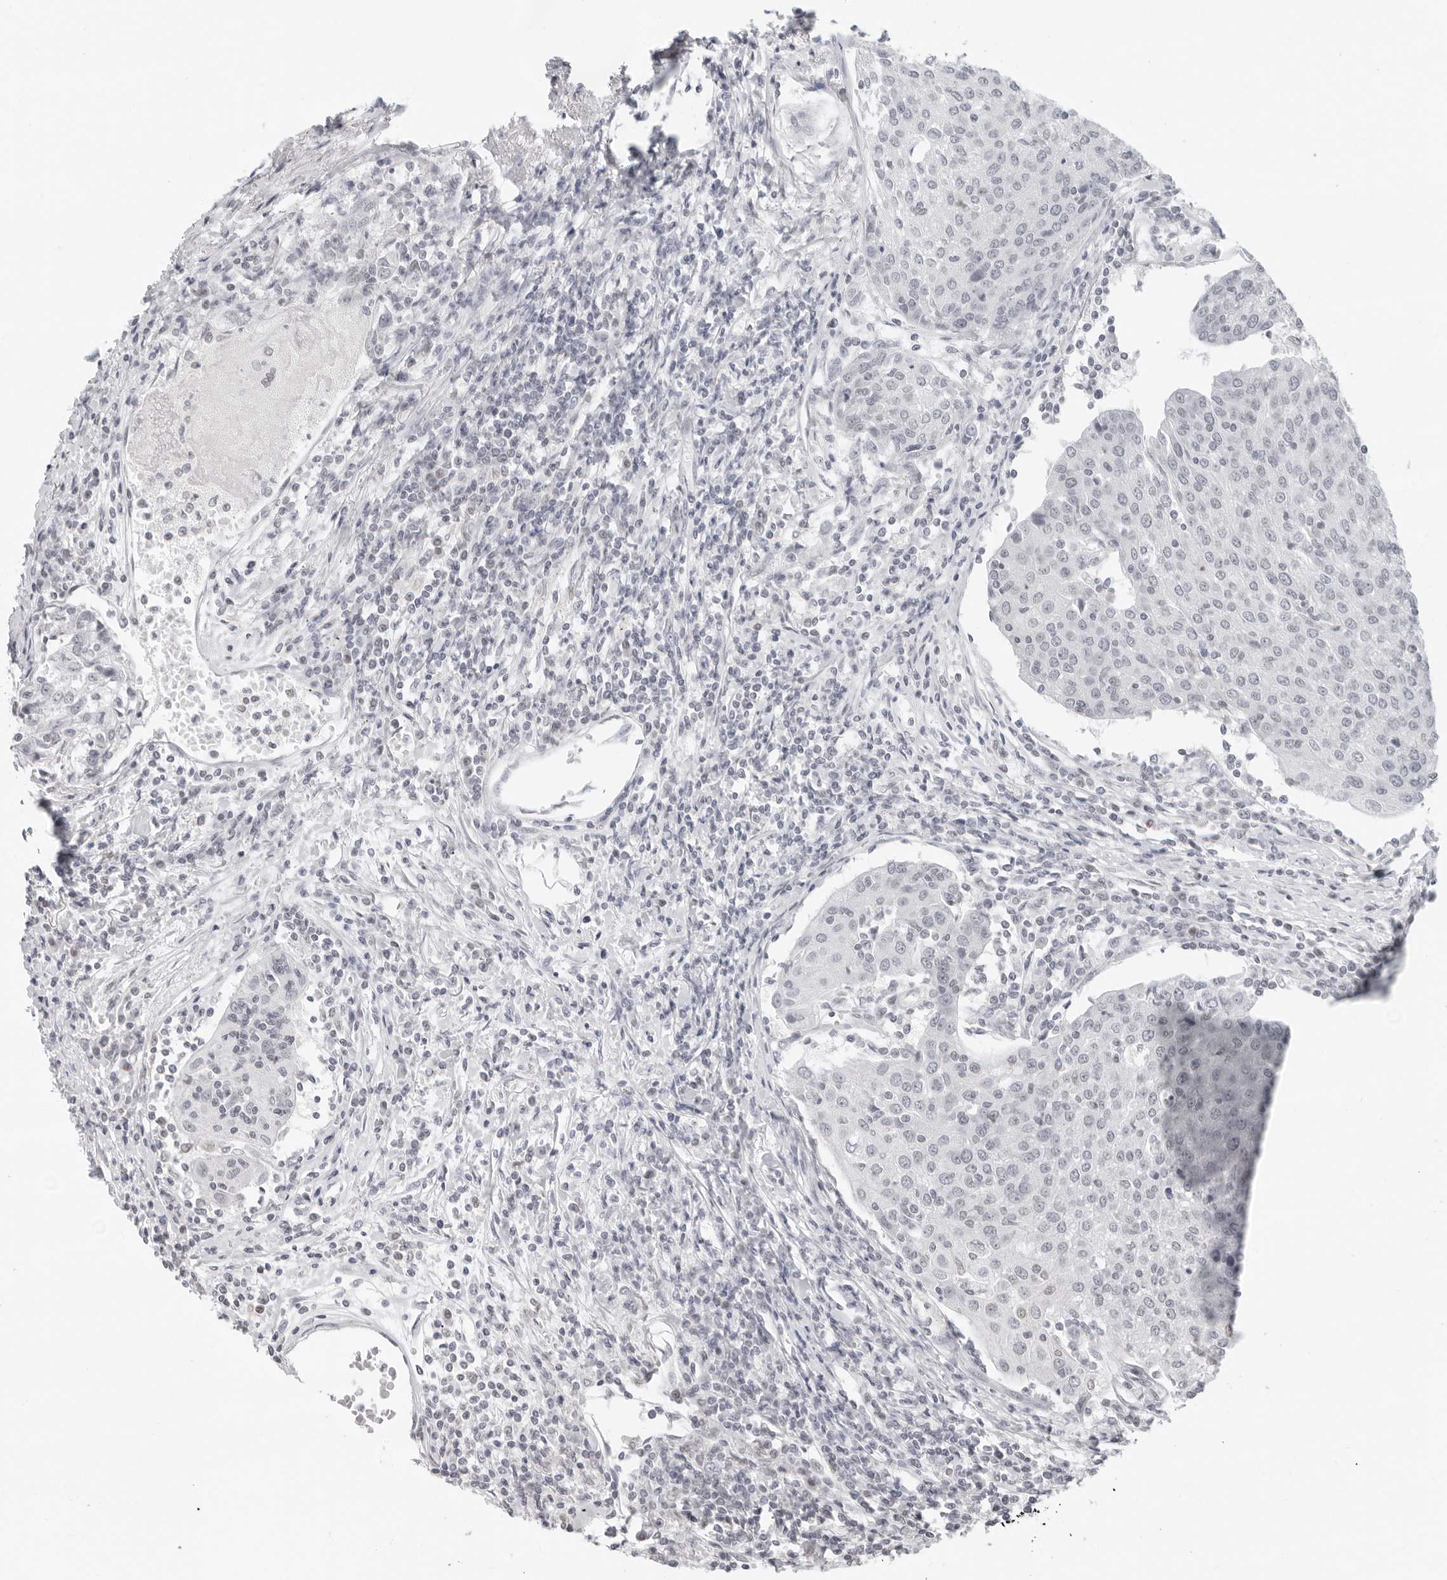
{"staining": {"intensity": "negative", "quantity": "none", "location": "none"}, "tissue": "urothelial cancer", "cell_type": "Tumor cells", "image_type": "cancer", "snomed": [{"axis": "morphology", "description": "Urothelial carcinoma, High grade"}, {"axis": "topography", "description": "Urinary bladder"}], "caption": "A high-resolution image shows immunohistochemistry (IHC) staining of urothelial carcinoma (high-grade), which displays no significant positivity in tumor cells.", "gene": "FLG2", "patient": {"sex": "female", "age": 85}}